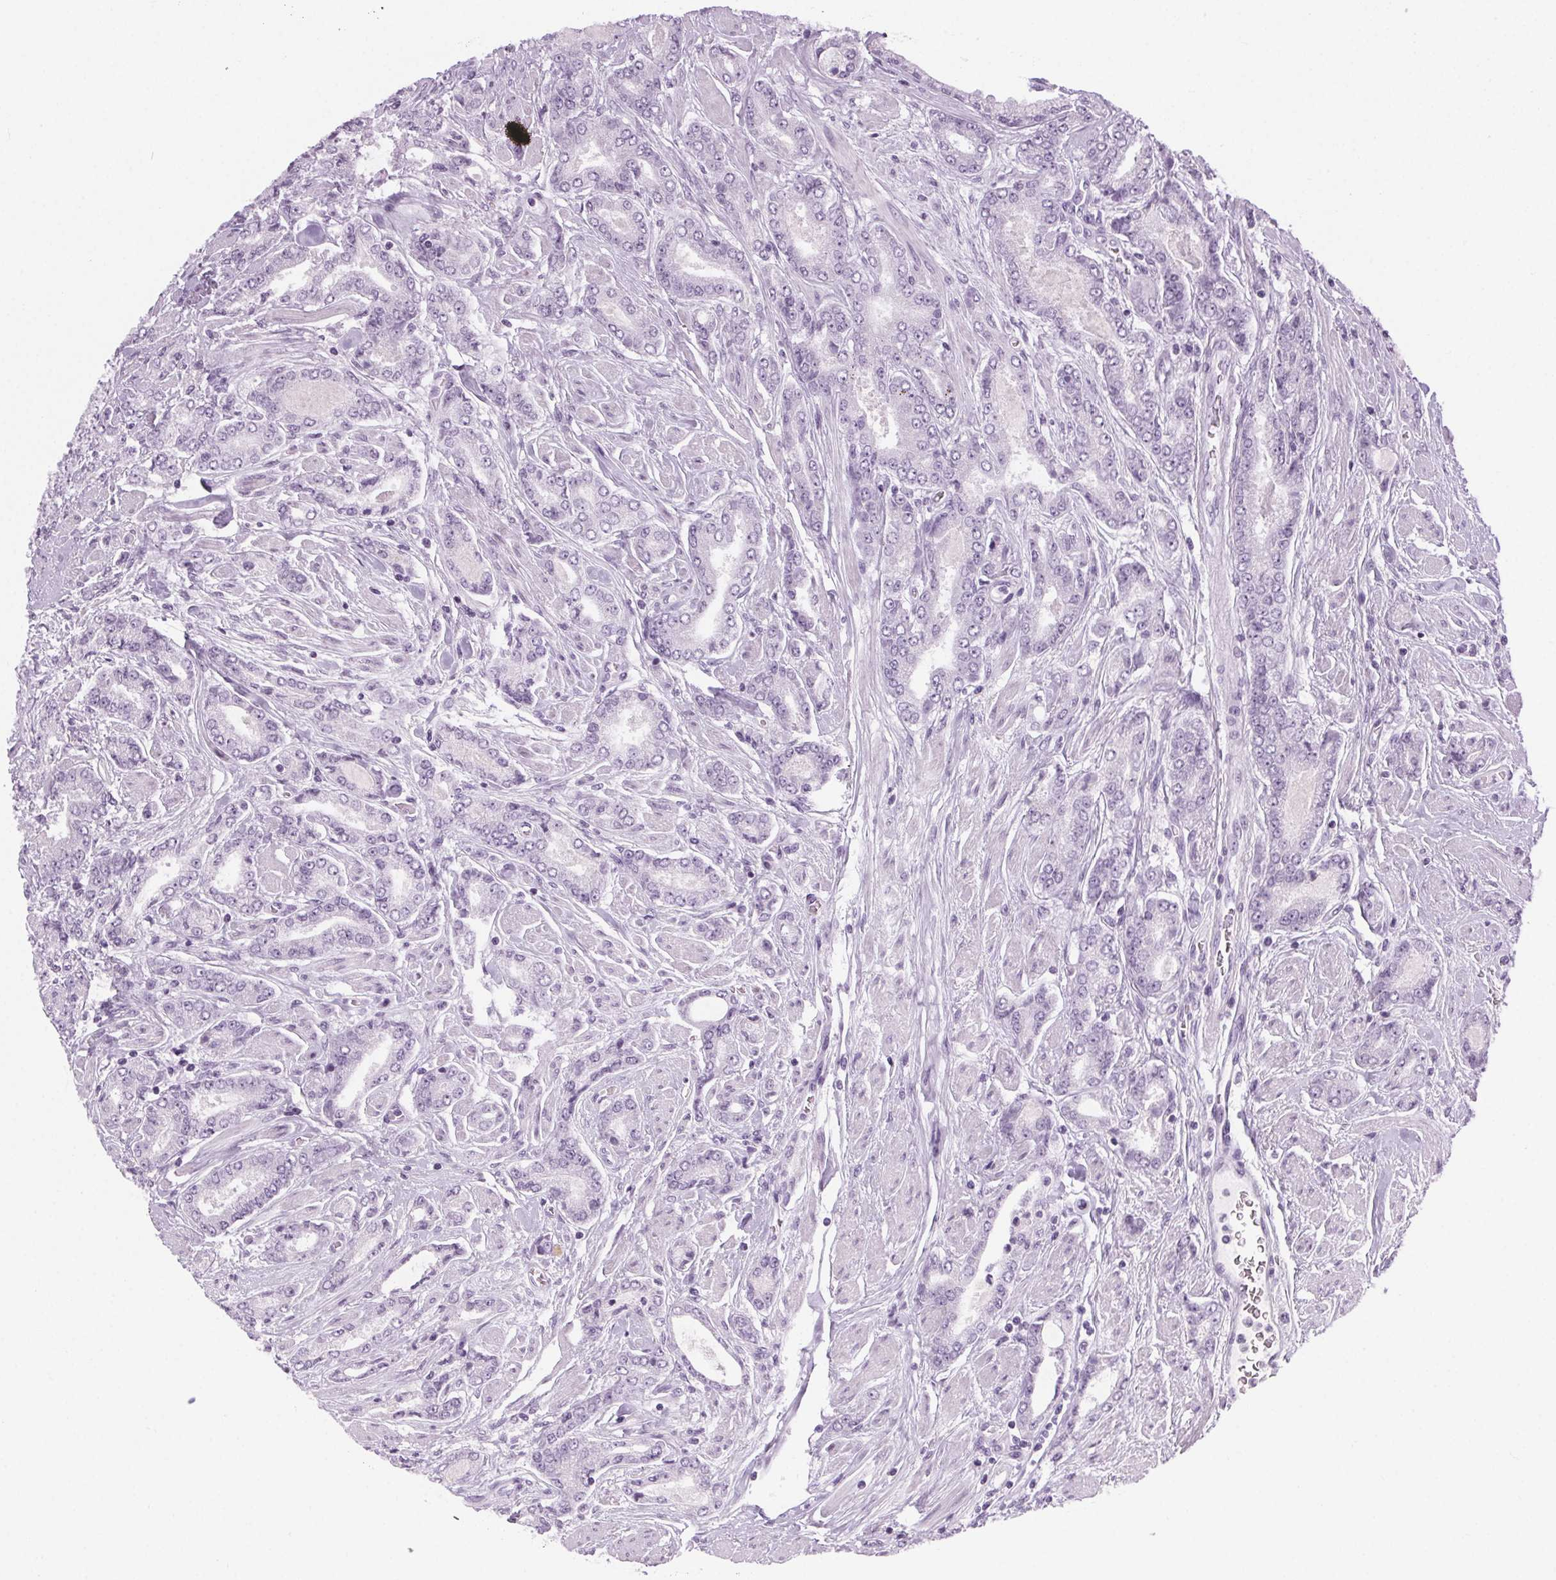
{"staining": {"intensity": "negative", "quantity": "none", "location": "none"}, "tissue": "prostate cancer", "cell_type": "Tumor cells", "image_type": "cancer", "snomed": [{"axis": "morphology", "description": "Adenocarcinoma, NOS"}, {"axis": "topography", "description": "Prostate"}], "caption": "An image of adenocarcinoma (prostate) stained for a protein displays no brown staining in tumor cells. Nuclei are stained in blue.", "gene": "LRP2", "patient": {"sex": "male", "age": 64}}